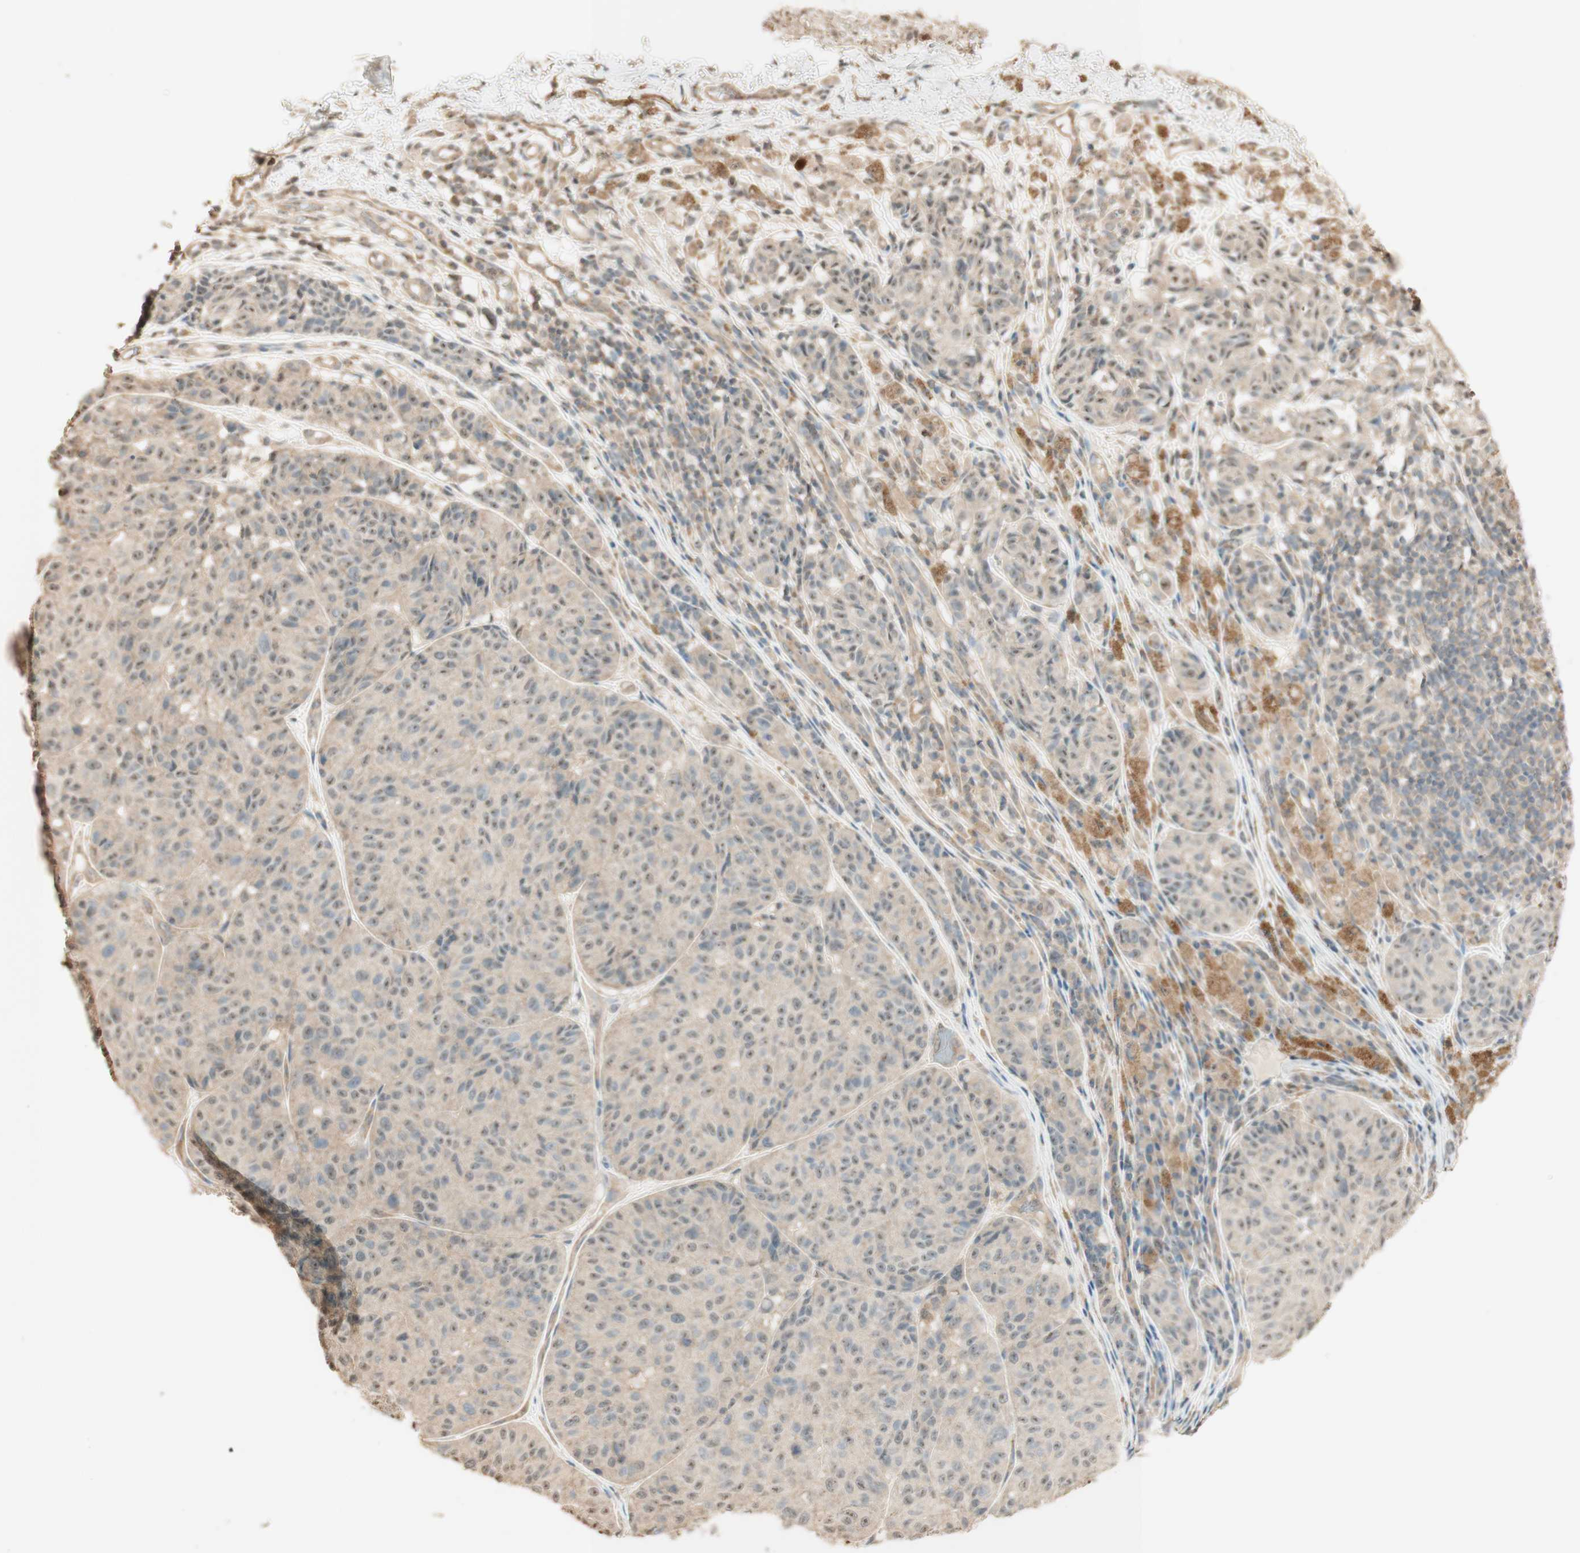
{"staining": {"intensity": "weak", "quantity": "25%-75%", "location": "cytoplasmic/membranous,nuclear"}, "tissue": "melanoma", "cell_type": "Tumor cells", "image_type": "cancer", "snomed": [{"axis": "morphology", "description": "Malignant melanoma, NOS"}, {"axis": "topography", "description": "Skin"}], "caption": "A high-resolution photomicrograph shows immunohistochemistry (IHC) staining of melanoma, which exhibits weak cytoplasmic/membranous and nuclear expression in approximately 25%-75% of tumor cells. (DAB (3,3'-diaminobenzidine) = brown stain, brightfield microscopy at high magnification).", "gene": "SPINT2", "patient": {"sex": "female", "age": 46}}